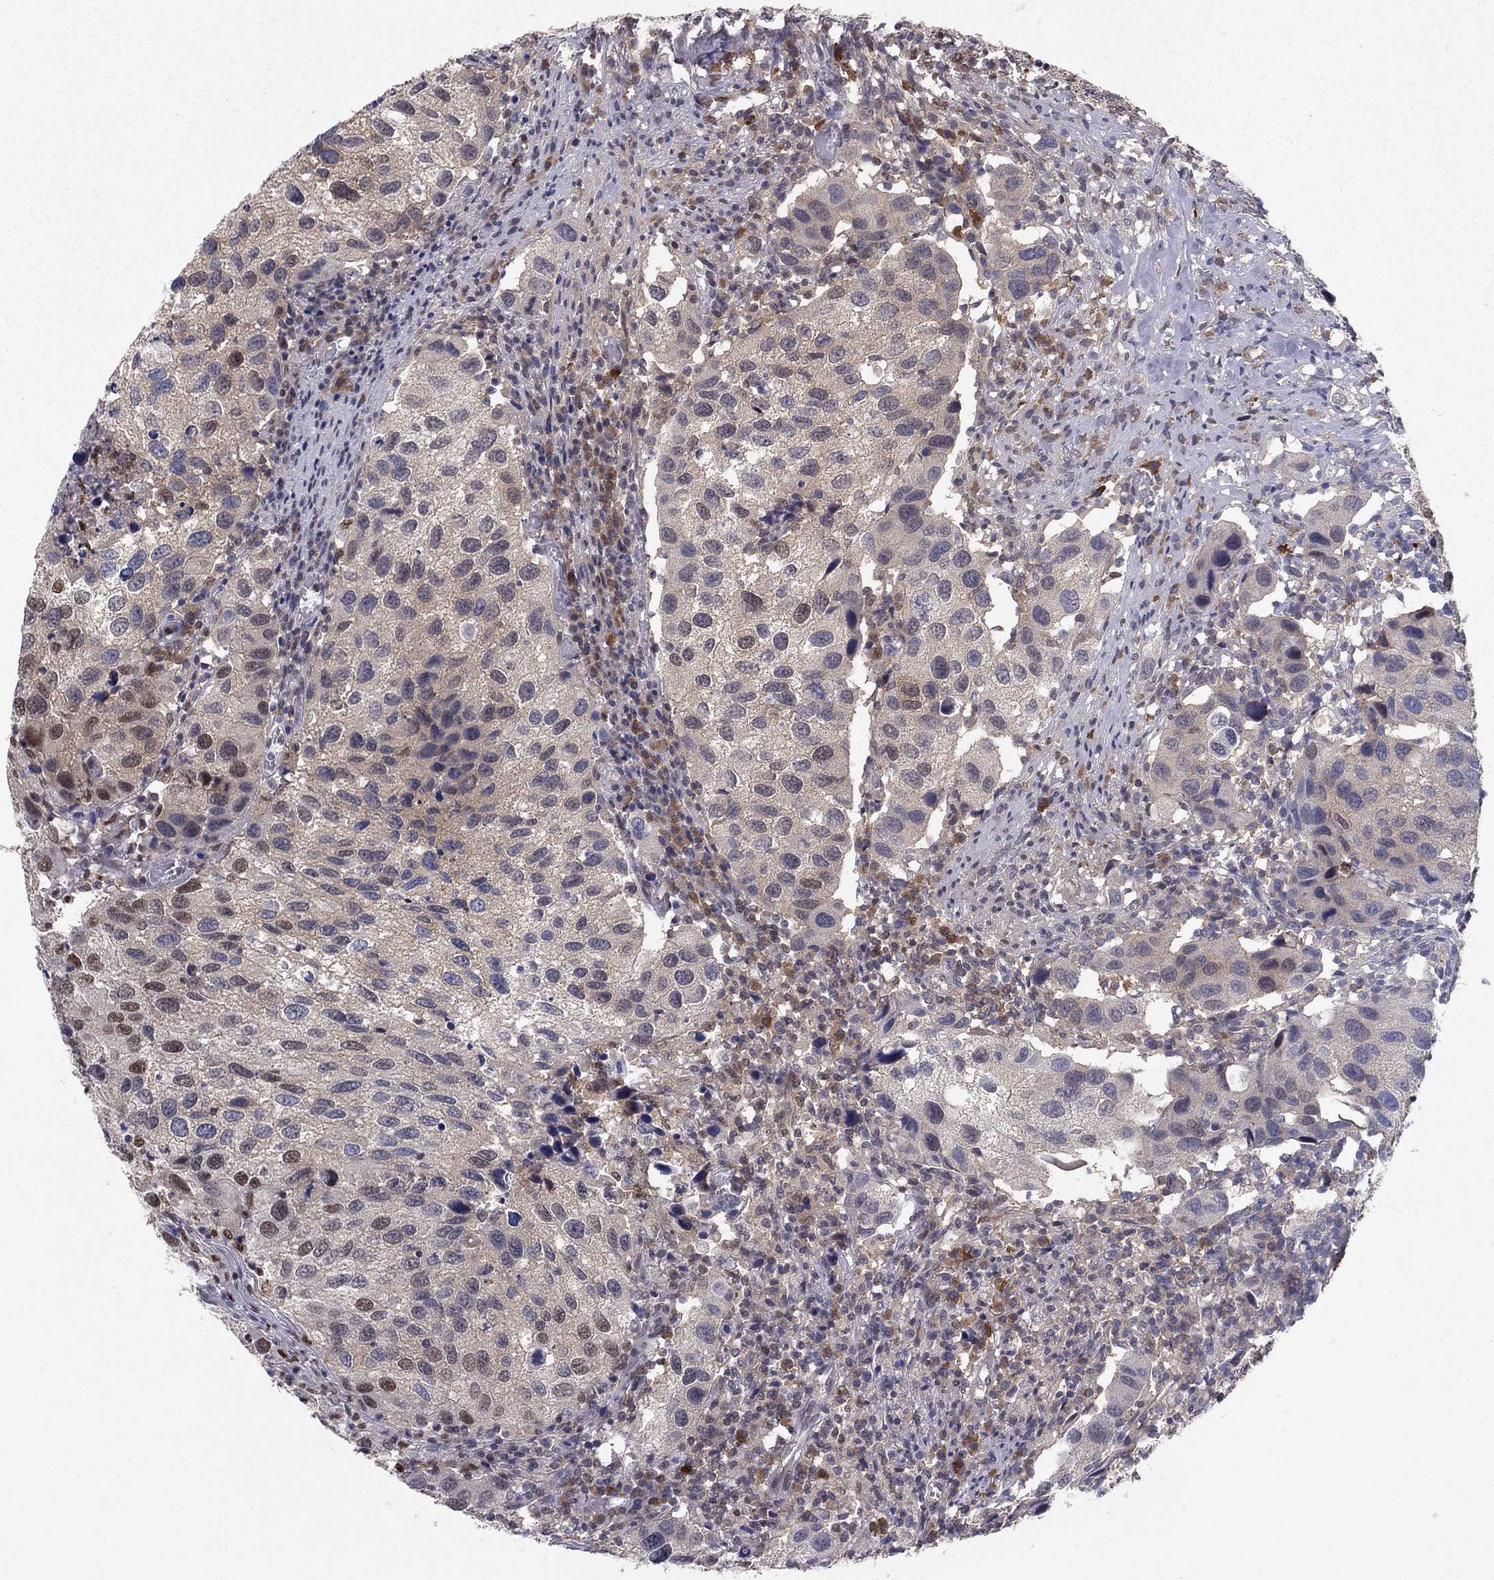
{"staining": {"intensity": "negative", "quantity": "none", "location": "none"}, "tissue": "urothelial cancer", "cell_type": "Tumor cells", "image_type": "cancer", "snomed": [{"axis": "morphology", "description": "Urothelial carcinoma, High grade"}, {"axis": "topography", "description": "Urinary bladder"}], "caption": "High magnification brightfield microscopy of urothelial cancer stained with DAB (brown) and counterstained with hematoxylin (blue): tumor cells show no significant positivity.", "gene": "CRTC1", "patient": {"sex": "male", "age": 79}}